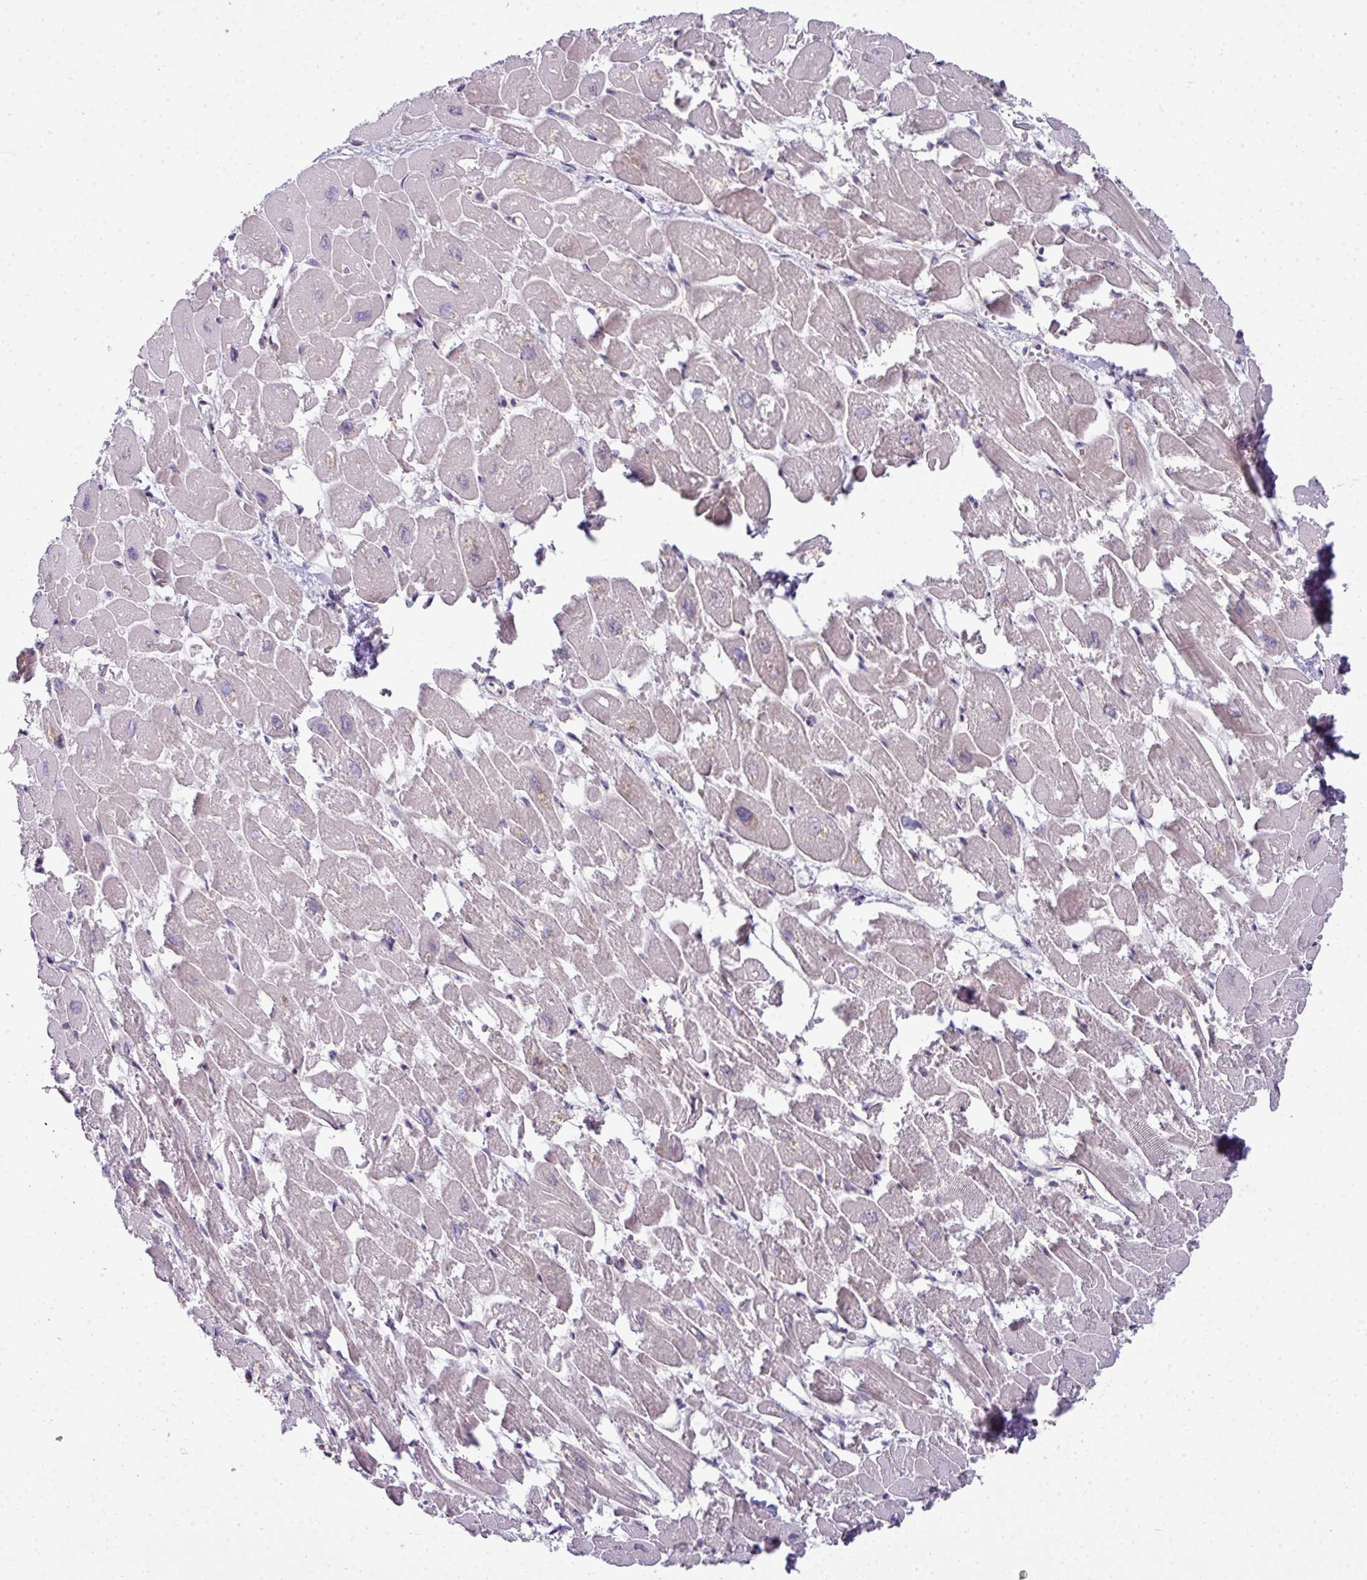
{"staining": {"intensity": "weak", "quantity": "25%-75%", "location": "cytoplasmic/membranous"}, "tissue": "heart muscle", "cell_type": "Cardiomyocytes", "image_type": "normal", "snomed": [{"axis": "morphology", "description": "Normal tissue, NOS"}, {"axis": "topography", "description": "Heart"}], "caption": "A high-resolution photomicrograph shows immunohistochemistry staining of benign heart muscle, which demonstrates weak cytoplasmic/membranous positivity in approximately 25%-75% of cardiomyocytes.", "gene": "STAT5A", "patient": {"sex": "male", "age": 54}}